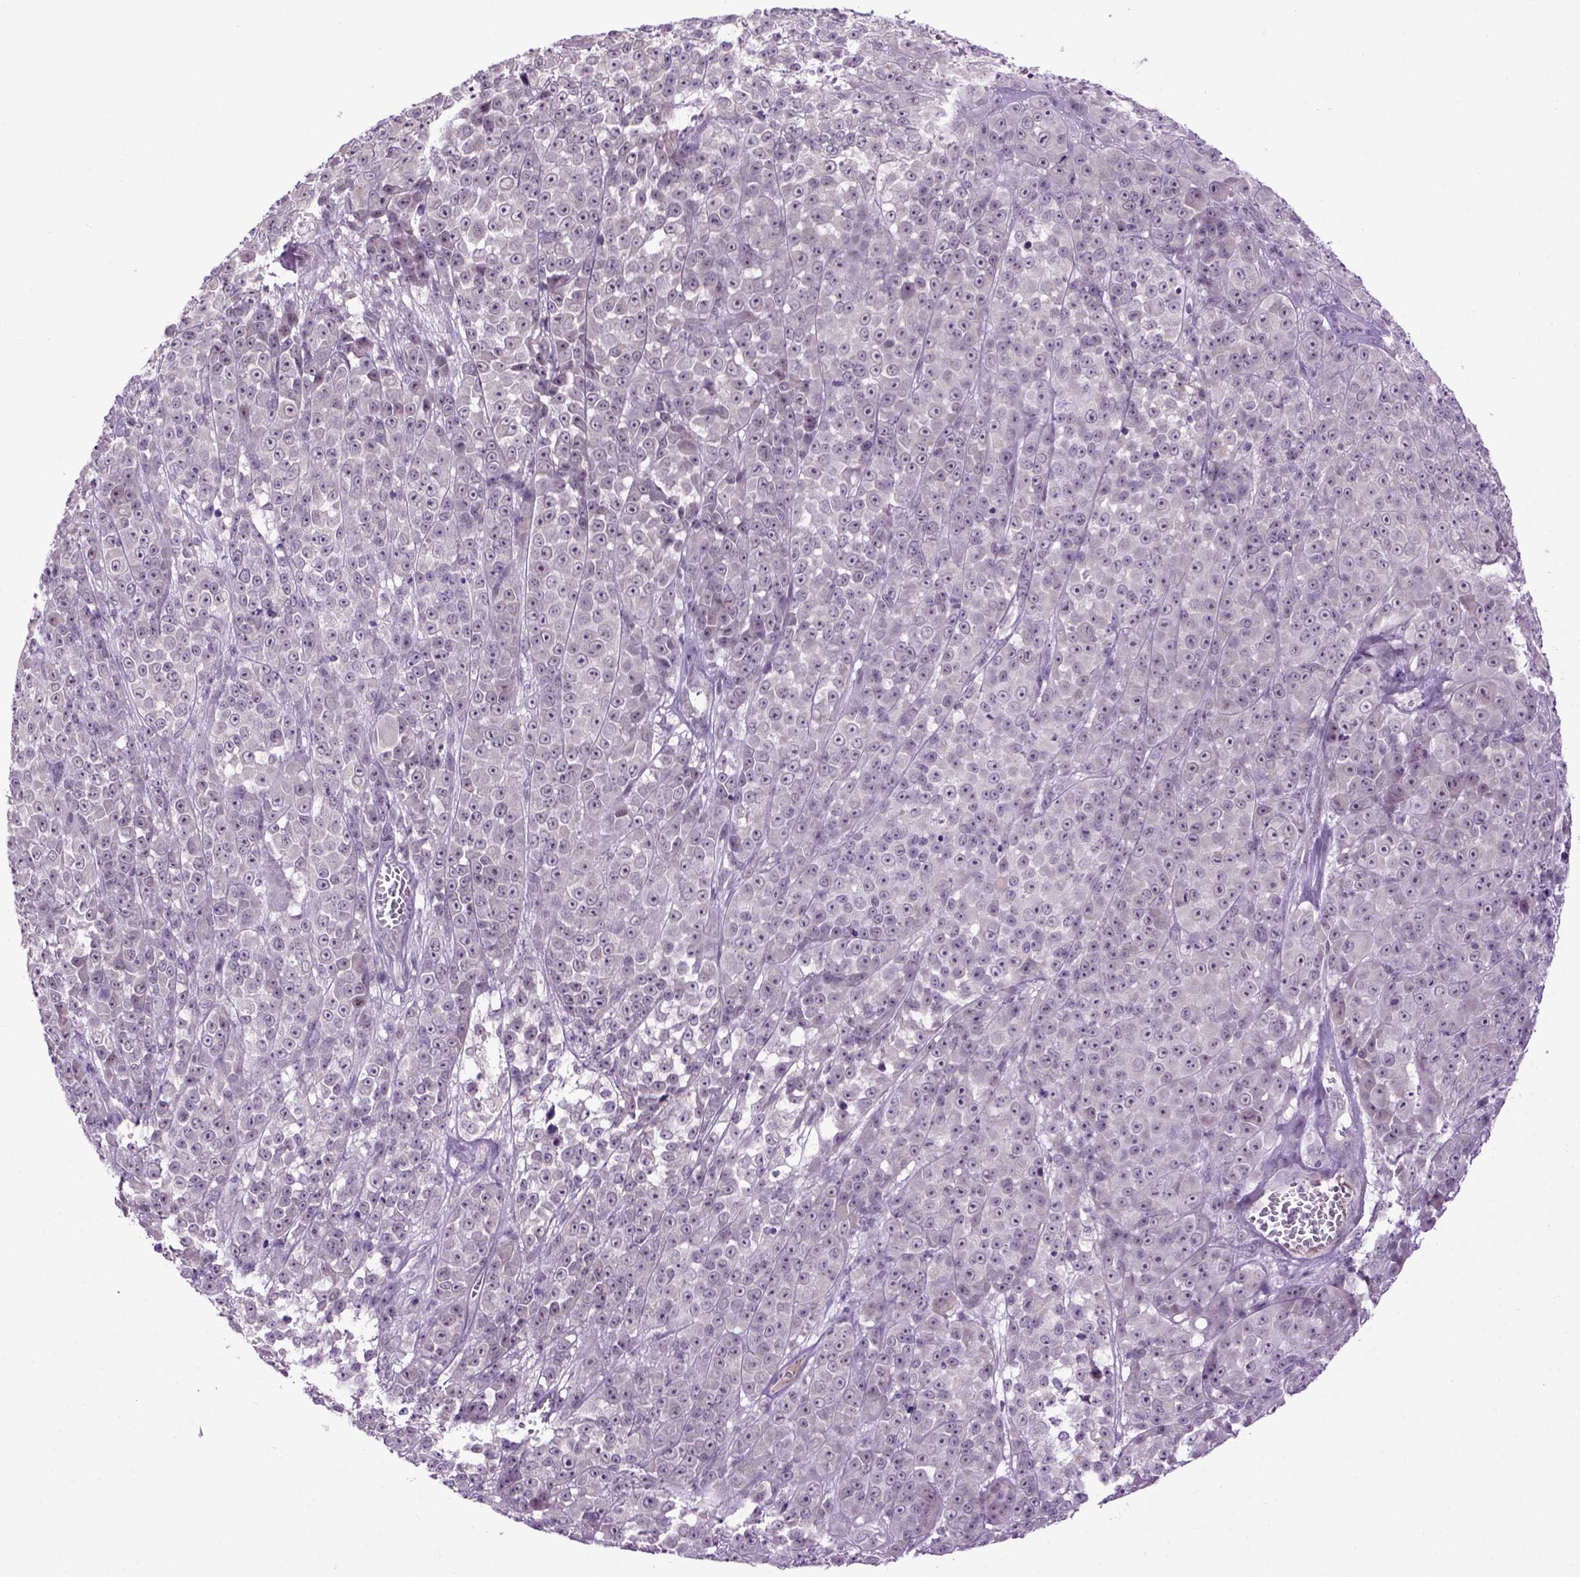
{"staining": {"intensity": "negative", "quantity": "none", "location": "none"}, "tissue": "melanoma", "cell_type": "Tumor cells", "image_type": "cancer", "snomed": [{"axis": "morphology", "description": "Malignant melanoma, NOS"}, {"axis": "topography", "description": "Skin"}, {"axis": "topography", "description": "Skin of back"}], "caption": "Immunohistochemistry (IHC) of melanoma displays no positivity in tumor cells. Brightfield microscopy of immunohistochemistry (IHC) stained with DAB (3,3'-diaminobenzidine) (brown) and hematoxylin (blue), captured at high magnification.", "gene": "EMILIN3", "patient": {"sex": "male", "age": 91}}